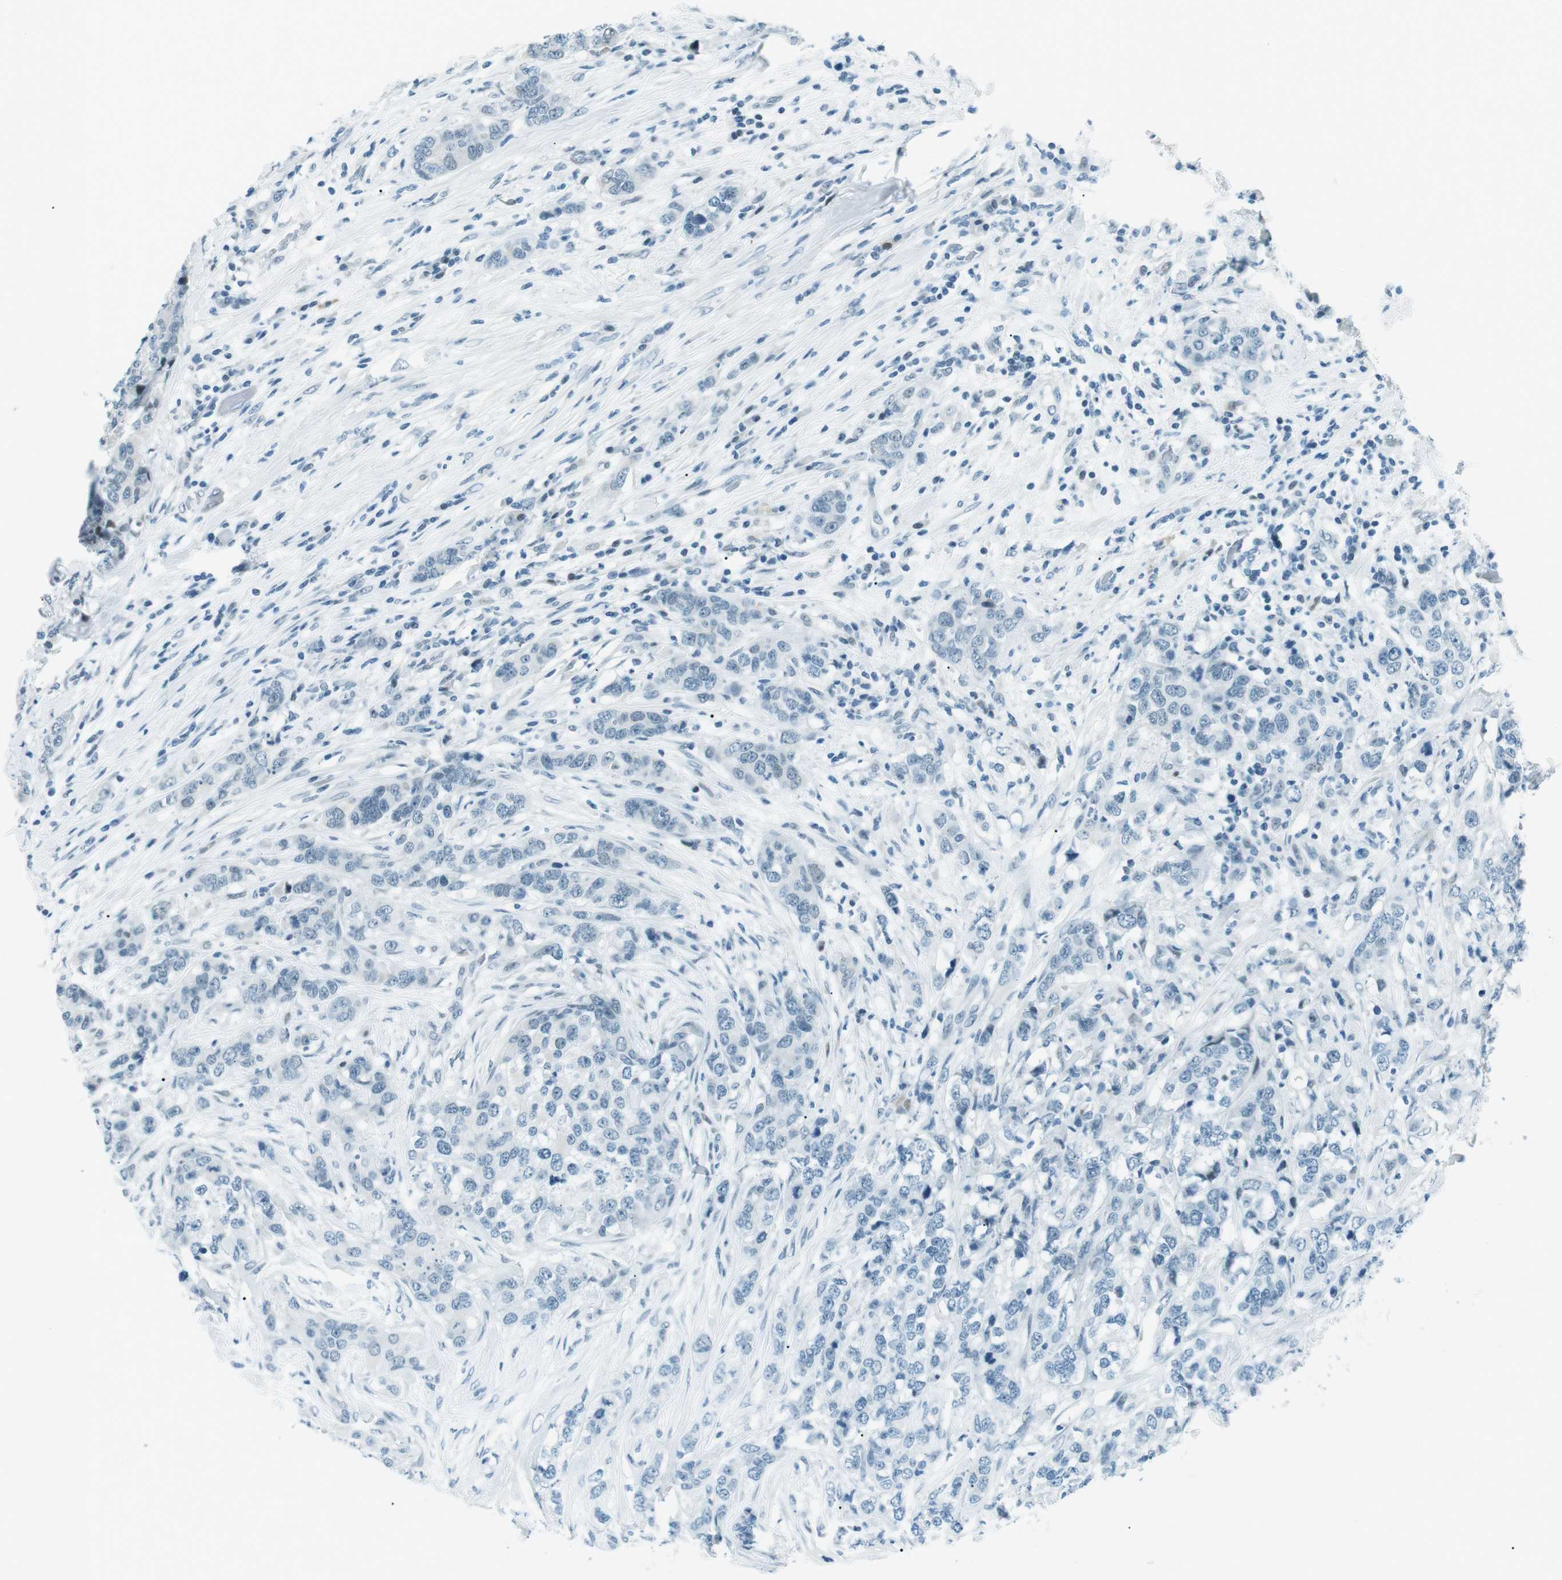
{"staining": {"intensity": "negative", "quantity": "none", "location": "none"}, "tissue": "breast cancer", "cell_type": "Tumor cells", "image_type": "cancer", "snomed": [{"axis": "morphology", "description": "Lobular carcinoma"}, {"axis": "topography", "description": "Breast"}], "caption": "A micrograph of human breast lobular carcinoma is negative for staining in tumor cells.", "gene": "PJA1", "patient": {"sex": "female", "age": 59}}